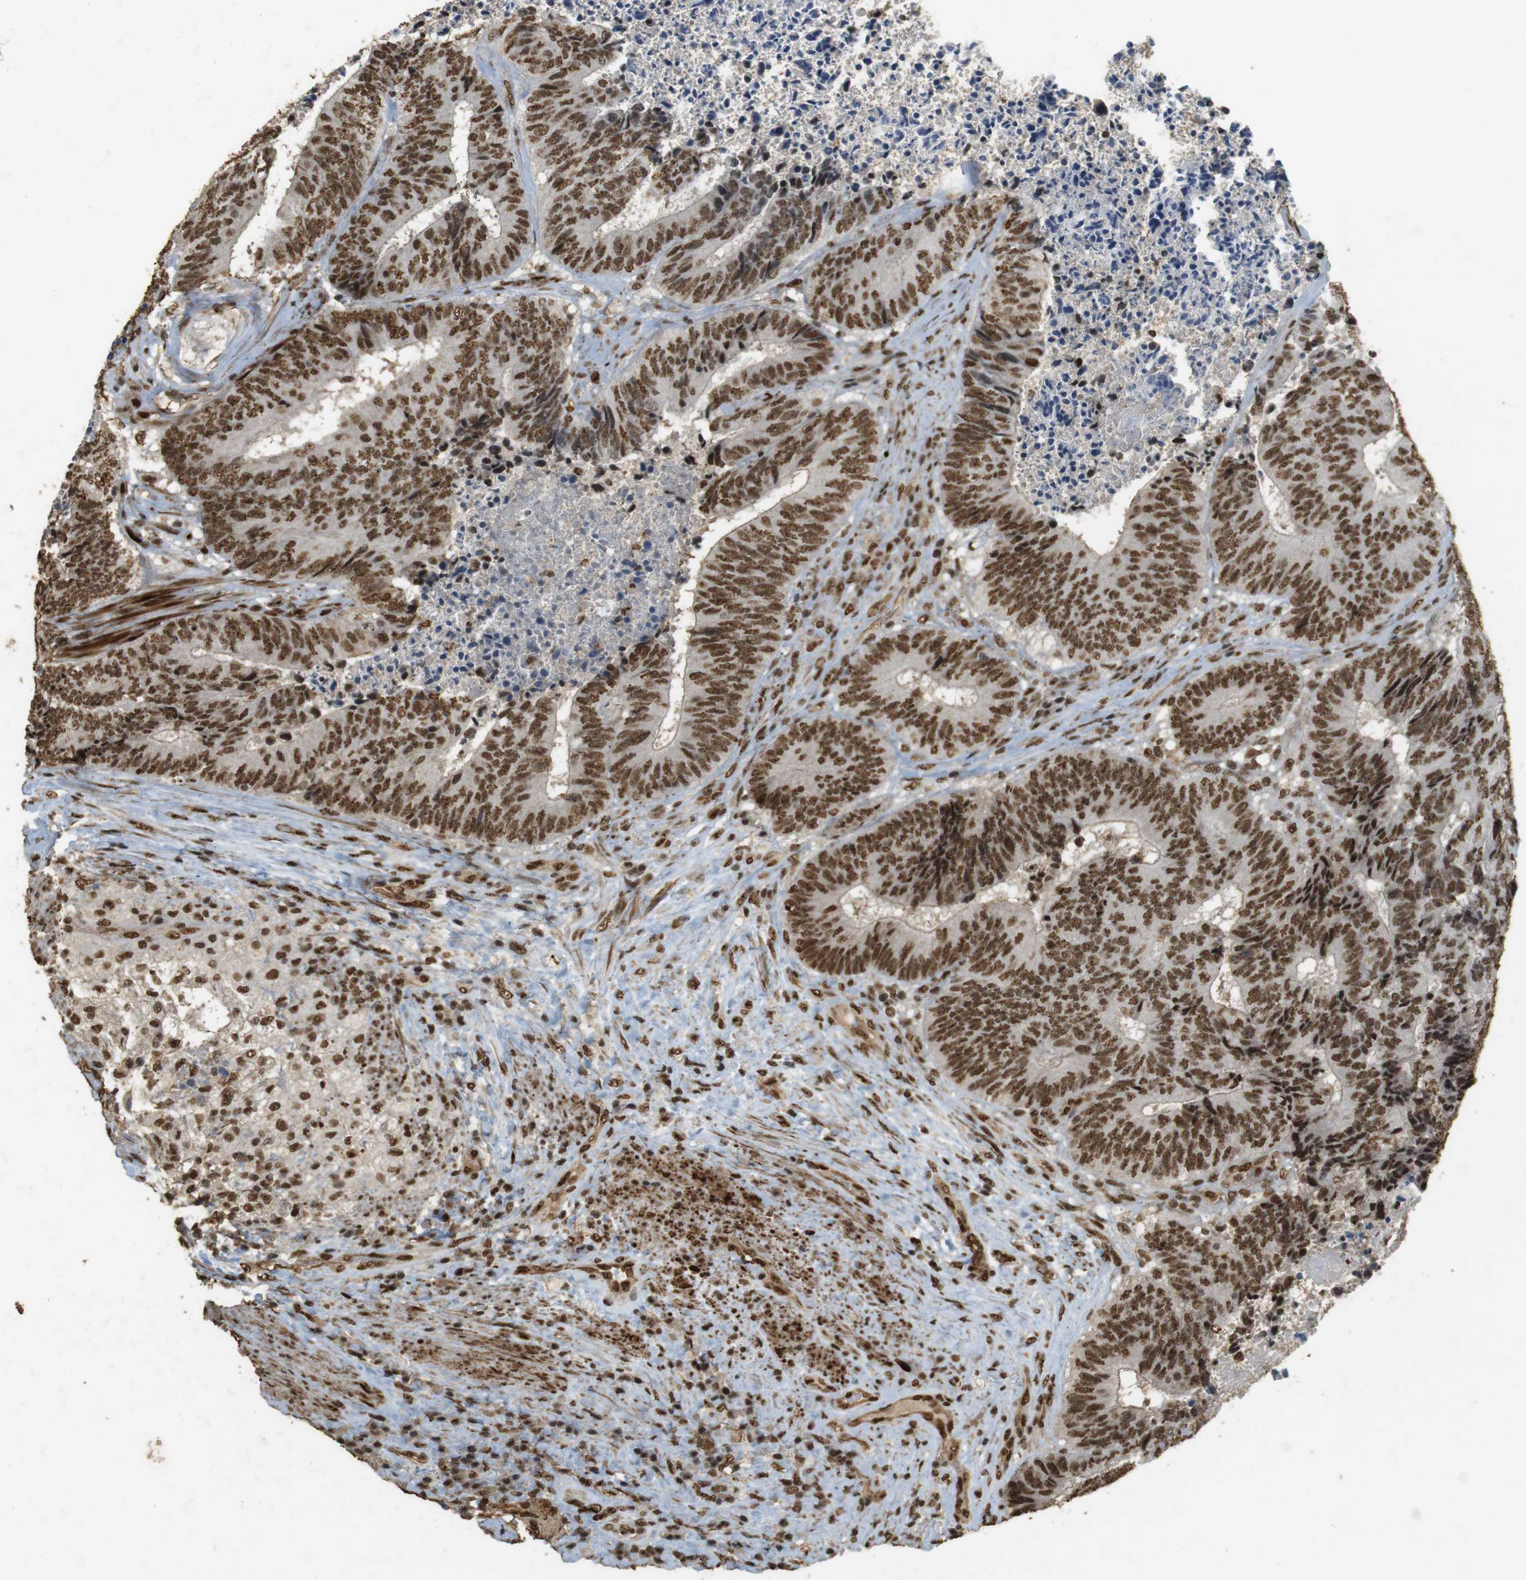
{"staining": {"intensity": "strong", "quantity": ">75%", "location": "cytoplasmic/membranous,nuclear"}, "tissue": "colorectal cancer", "cell_type": "Tumor cells", "image_type": "cancer", "snomed": [{"axis": "morphology", "description": "Adenocarcinoma, NOS"}, {"axis": "topography", "description": "Rectum"}], "caption": "IHC staining of colorectal cancer (adenocarcinoma), which exhibits high levels of strong cytoplasmic/membranous and nuclear expression in about >75% of tumor cells indicating strong cytoplasmic/membranous and nuclear protein staining. The staining was performed using DAB (3,3'-diaminobenzidine) (brown) for protein detection and nuclei were counterstained in hematoxylin (blue).", "gene": "GATA4", "patient": {"sex": "male", "age": 72}}